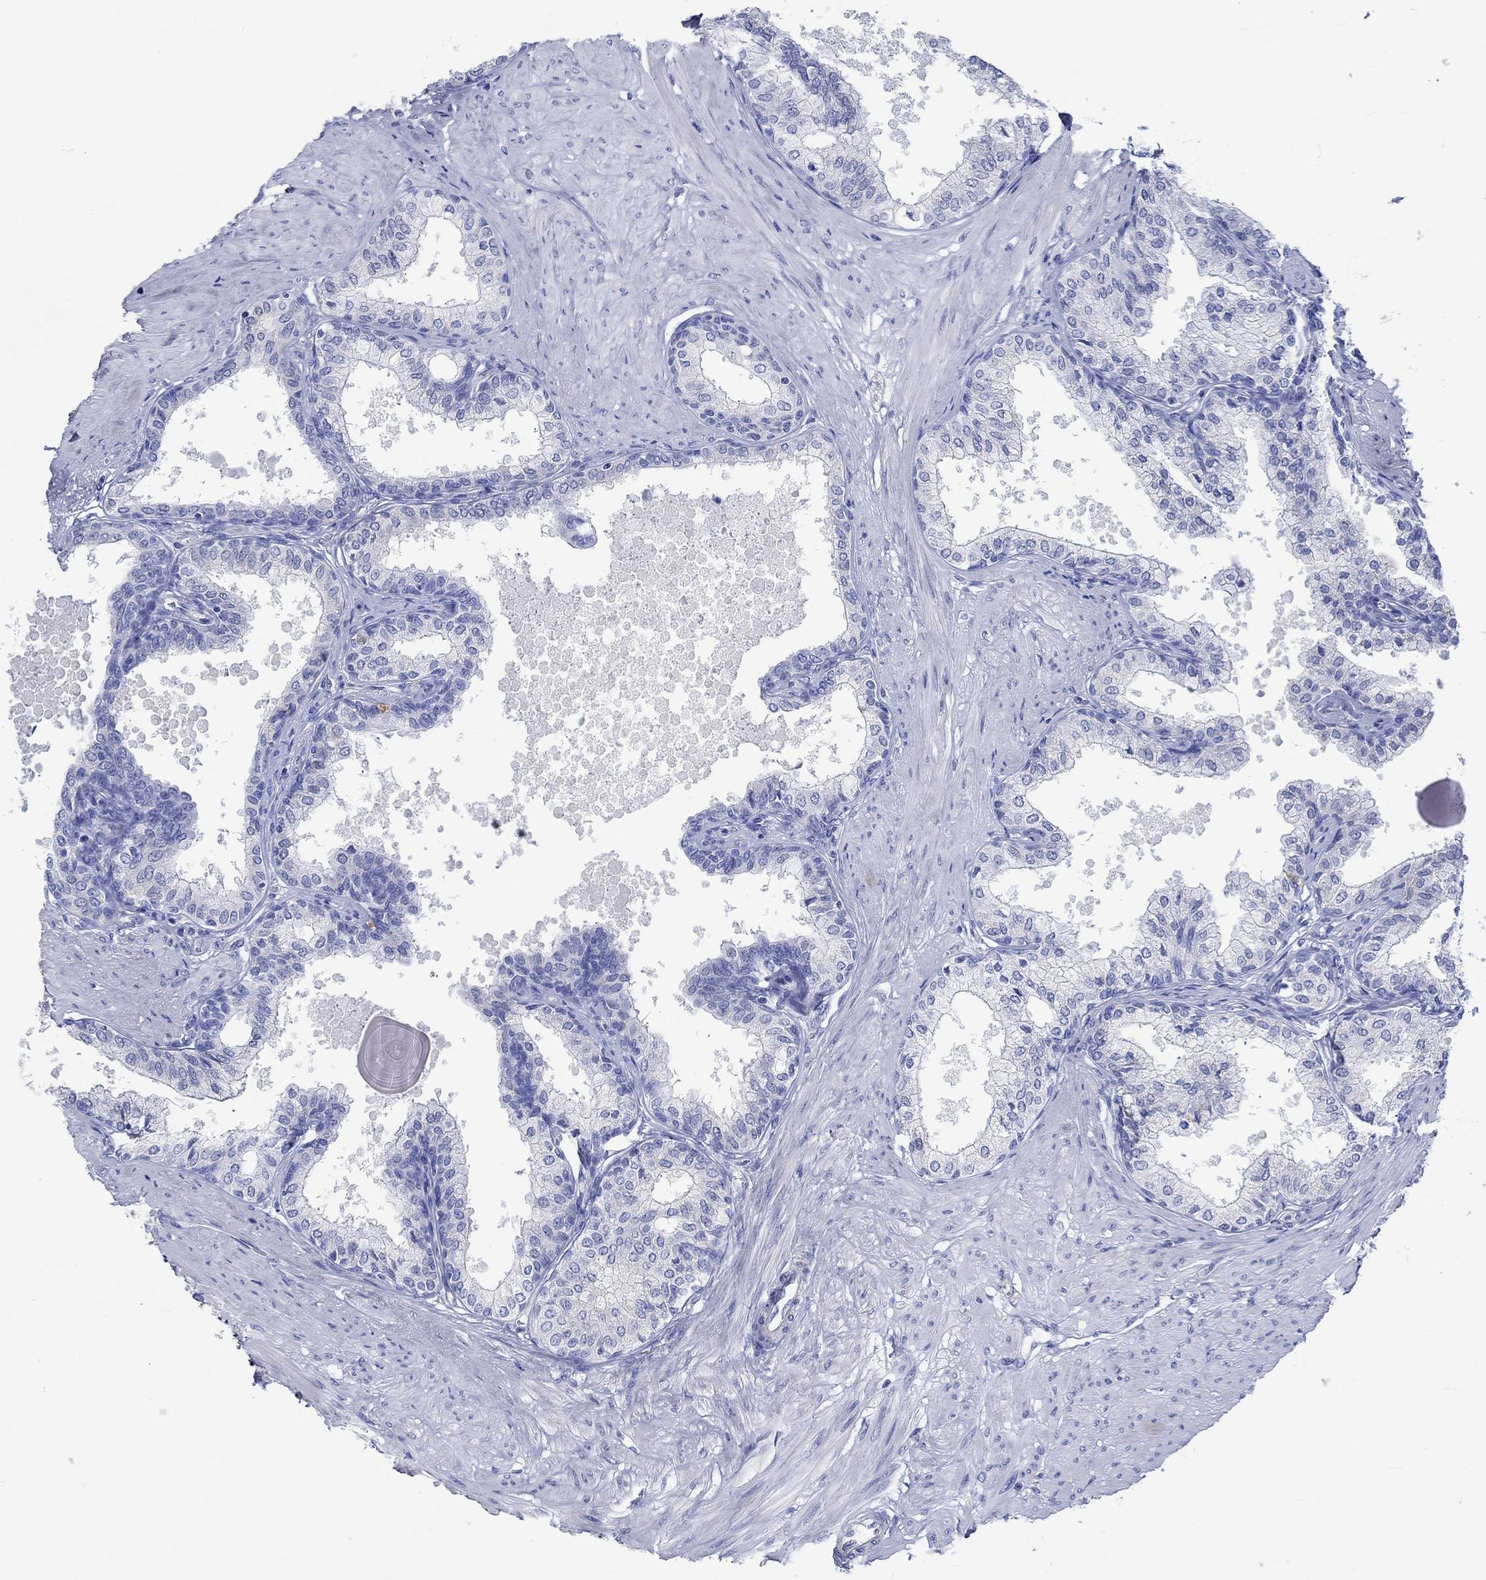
{"staining": {"intensity": "negative", "quantity": "none", "location": "none"}, "tissue": "prostate", "cell_type": "Glandular cells", "image_type": "normal", "snomed": [{"axis": "morphology", "description": "Normal tissue, NOS"}, {"axis": "topography", "description": "Prostate"}], "caption": "A micrograph of prostate stained for a protein exhibits no brown staining in glandular cells. (Stains: DAB immunohistochemistry with hematoxylin counter stain, Microscopy: brightfield microscopy at high magnification).", "gene": "CPLX1", "patient": {"sex": "male", "age": 63}}